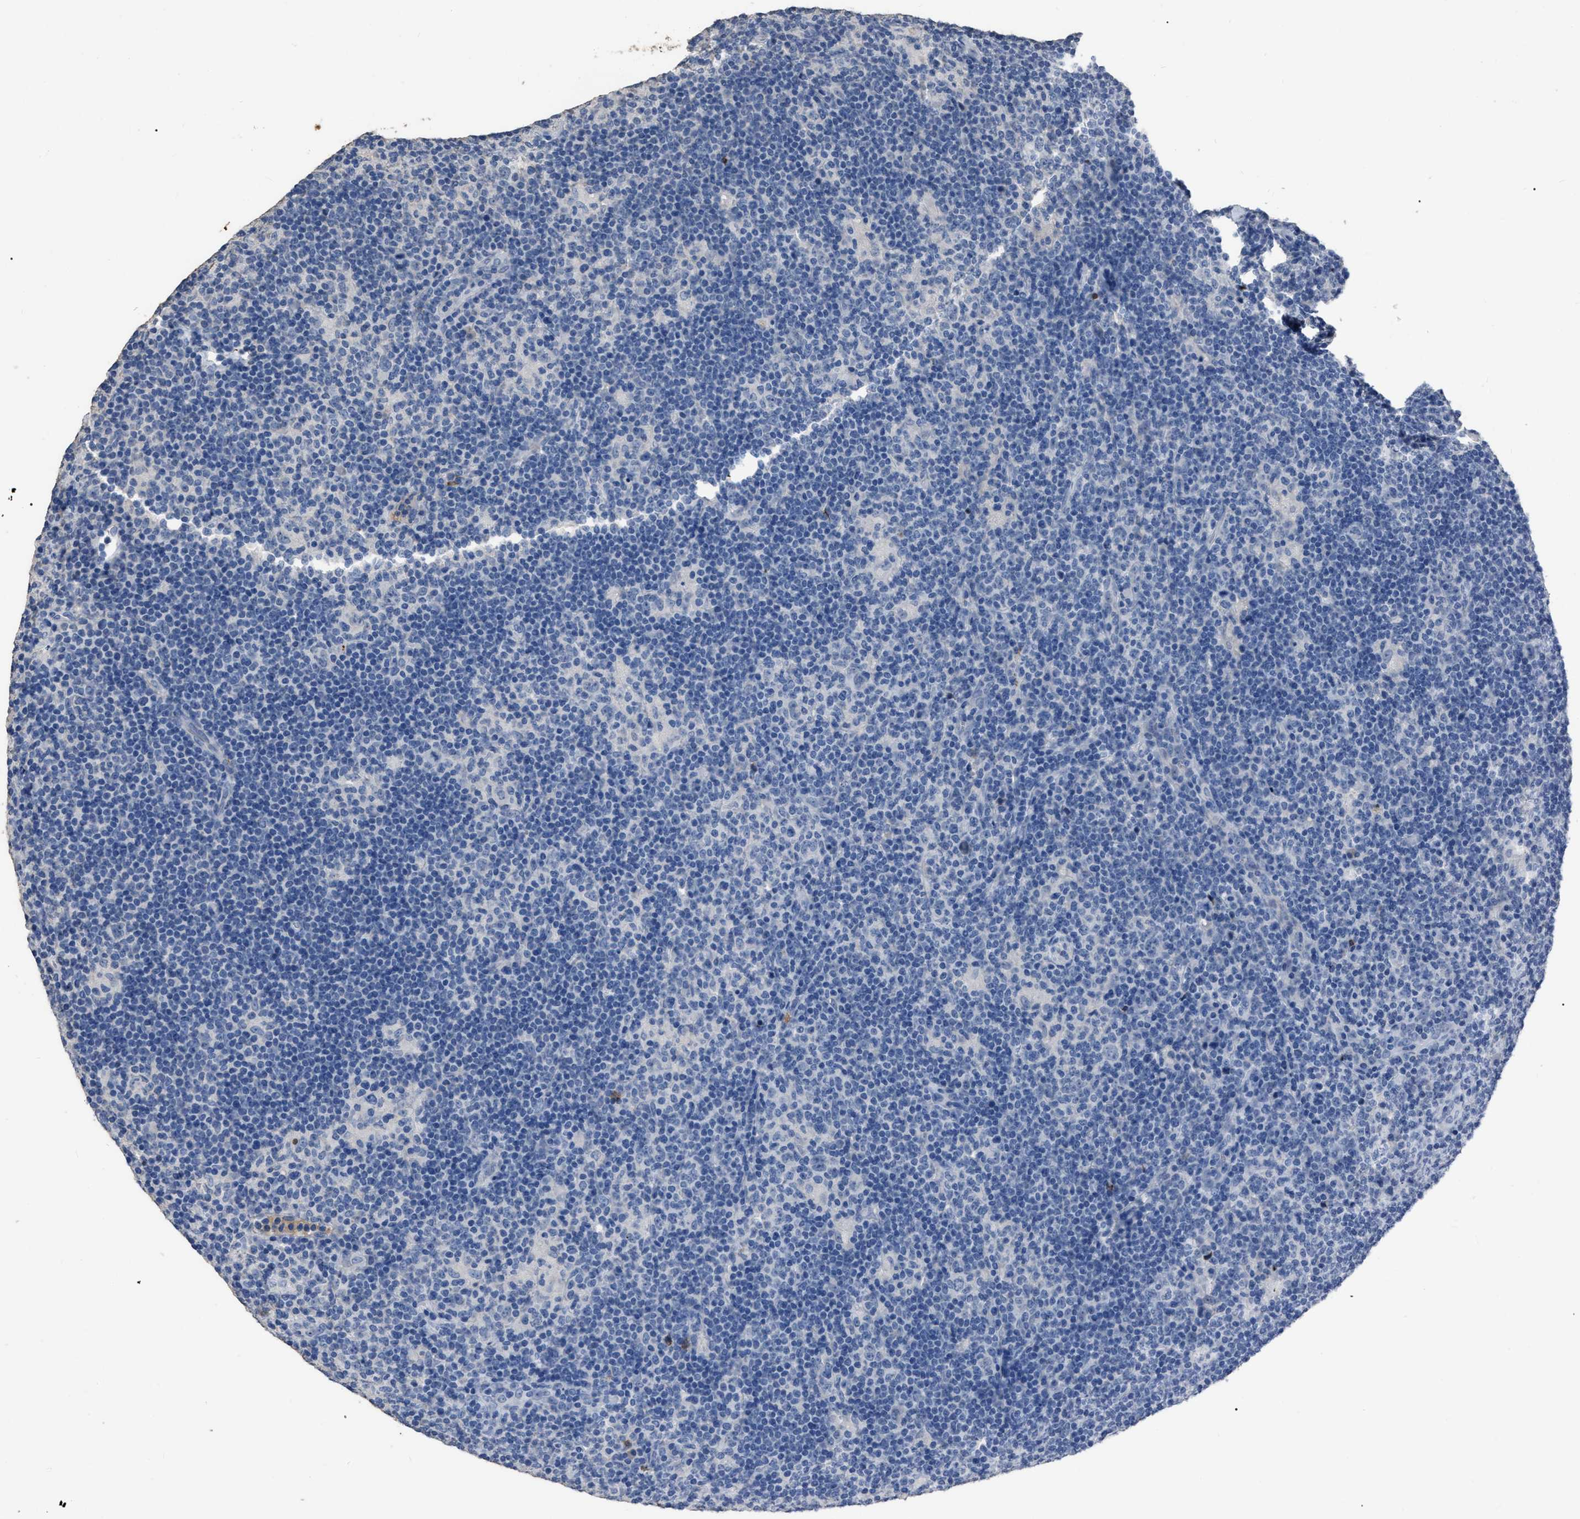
{"staining": {"intensity": "negative", "quantity": "none", "location": "none"}, "tissue": "lymphoma", "cell_type": "Tumor cells", "image_type": "cancer", "snomed": [{"axis": "morphology", "description": "Hodgkin's disease, NOS"}, {"axis": "topography", "description": "Lymph node"}], "caption": "DAB immunohistochemical staining of lymphoma exhibits no significant positivity in tumor cells.", "gene": "HABP2", "patient": {"sex": "female", "age": 57}}